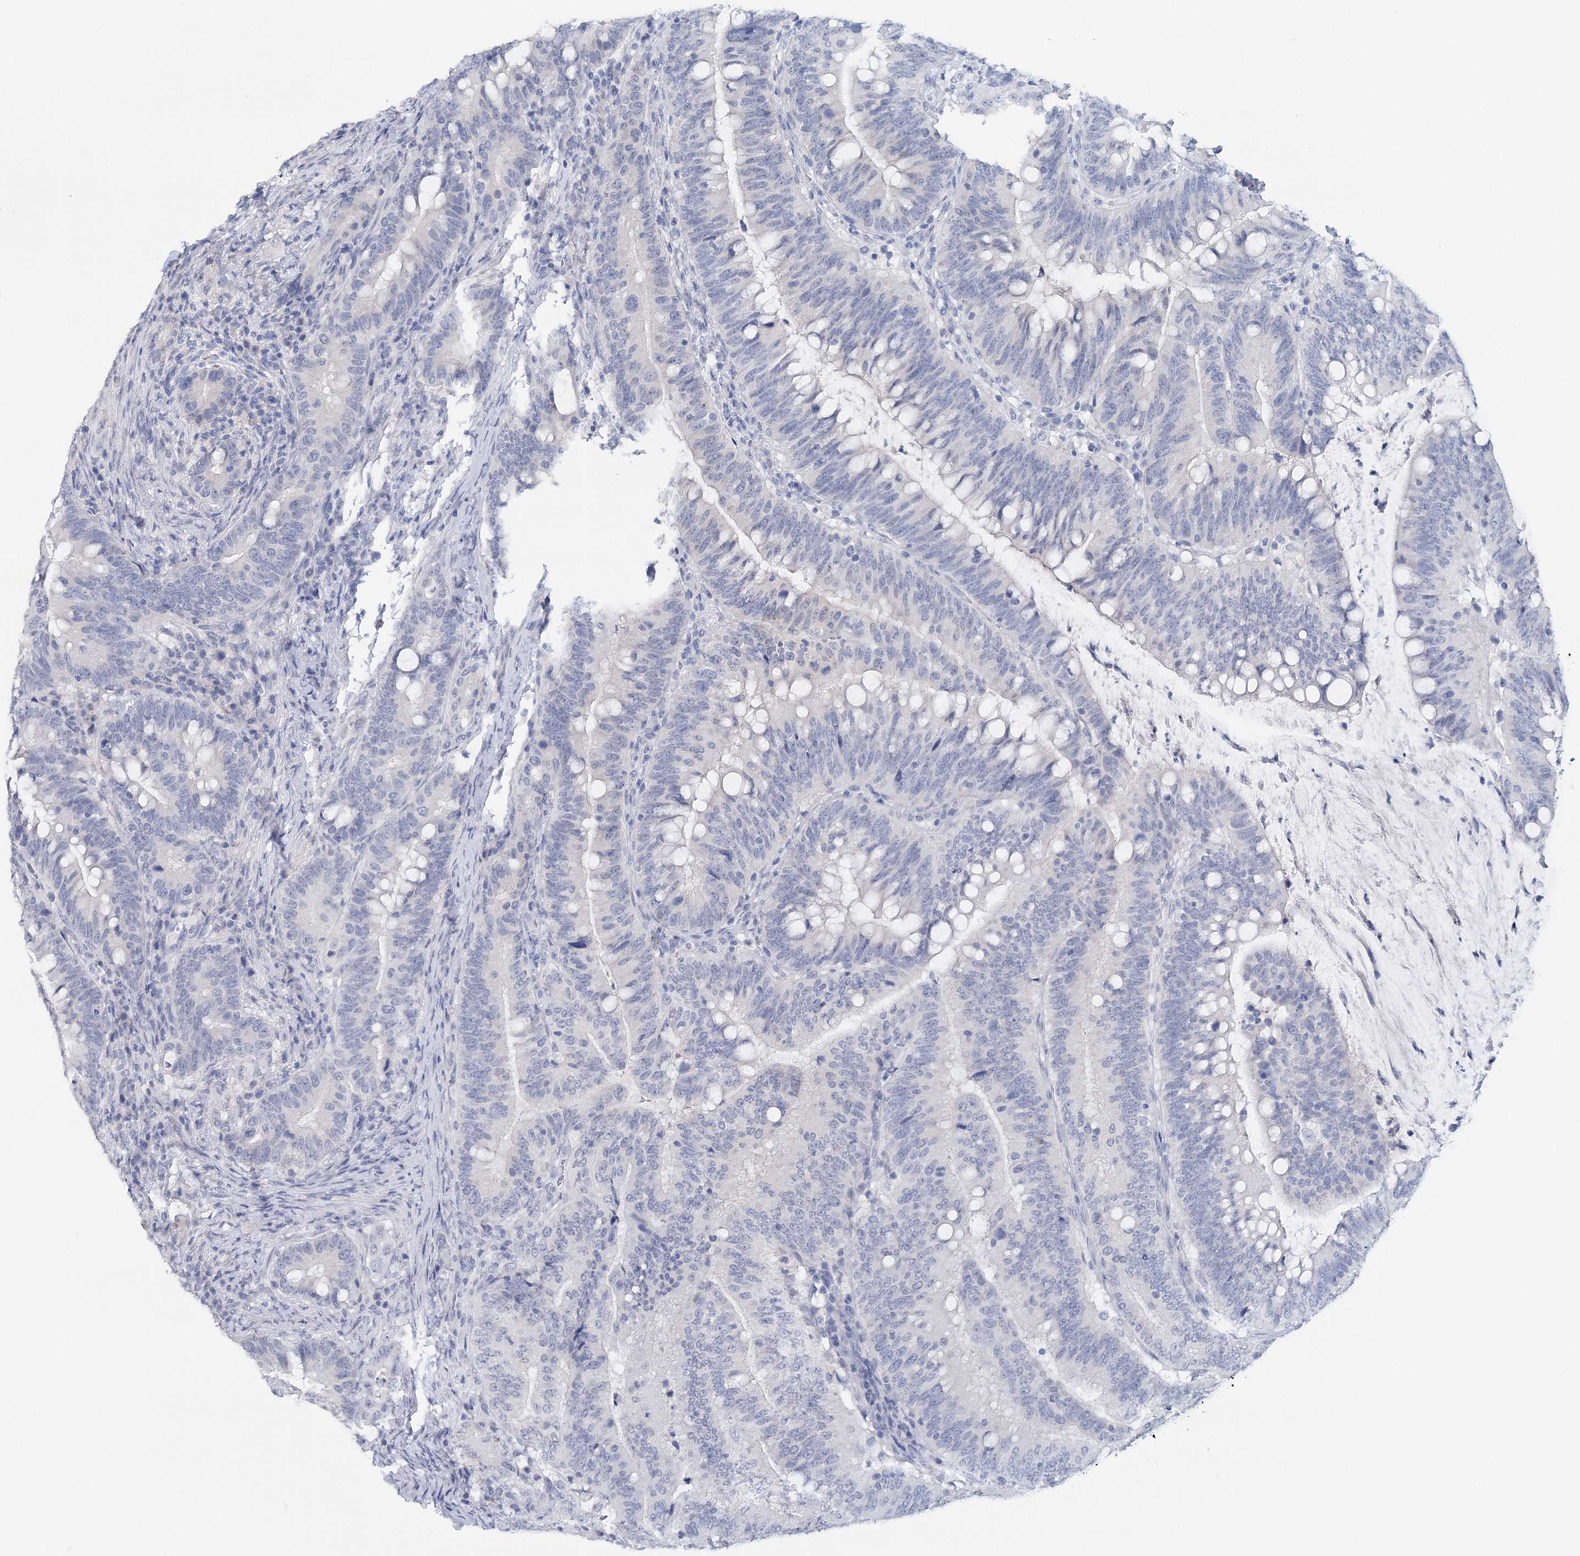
{"staining": {"intensity": "negative", "quantity": "none", "location": "none"}, "tissue": "colorectal cancer", "cell_type": "Tumor cells", "image_type": "cancer", "snomed": [{"axis": "morphology", "description": "Adenocarcinoma, NOS"}, {"axis": "topography", "description": "Colon"}], "caption": "High magnification brightfield microscopy of colorectal cancer (adenocarcinoma) stained with DAB (brown) and counterstained with hematoxylin (blue): tumor cells show no significant positivity. (DAB IHC visualized using brightfield microscopy, high magnification).", "gene": "HSPA4L", "patient": {"sex": "female", "age": 66}}